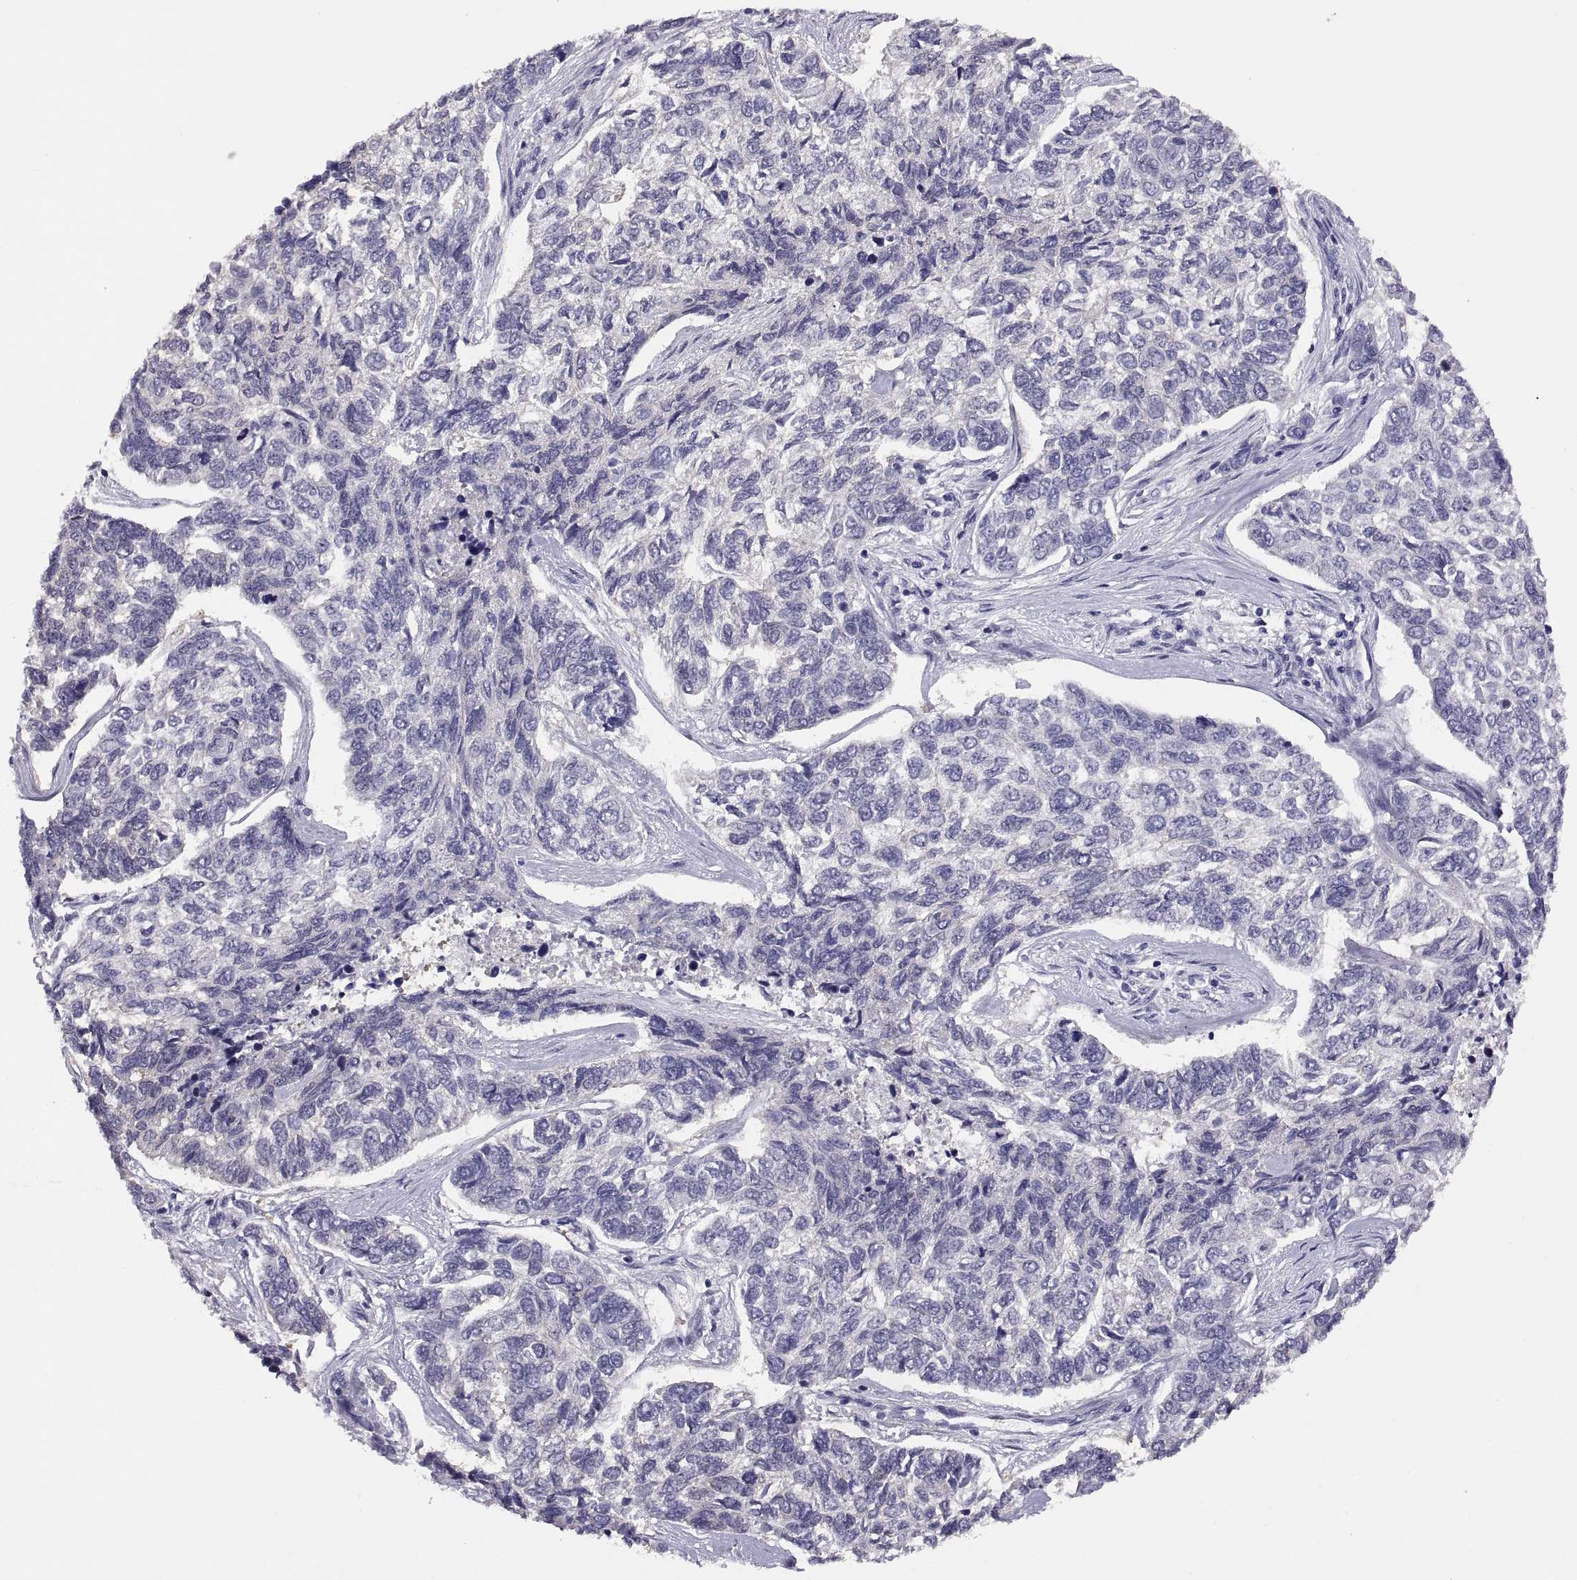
{"staining": {"intensity": "negative", "quantity": "none", "location": "none"}, "tissue": "skin cancer", "cell_type": "Tumor cells", "image_type": "cancer", "snomed": [{"axis": "morphology", "description": "Basal cell carcinoma"}, {"axis": "topography", "description": "Skin"}], "caption": "A high-resolution image shows immunohistochemistry (IHC) staining of basal cell carcinoma (skin), which exhibits no significant positivity in tumor cells. (DAB (3,3'-diaminobenzidine) immunohistochemistry (IHC) with hematoxylin counter stain).", "gene": "STRC", "patient": {"sex": "female", "age": 65}}